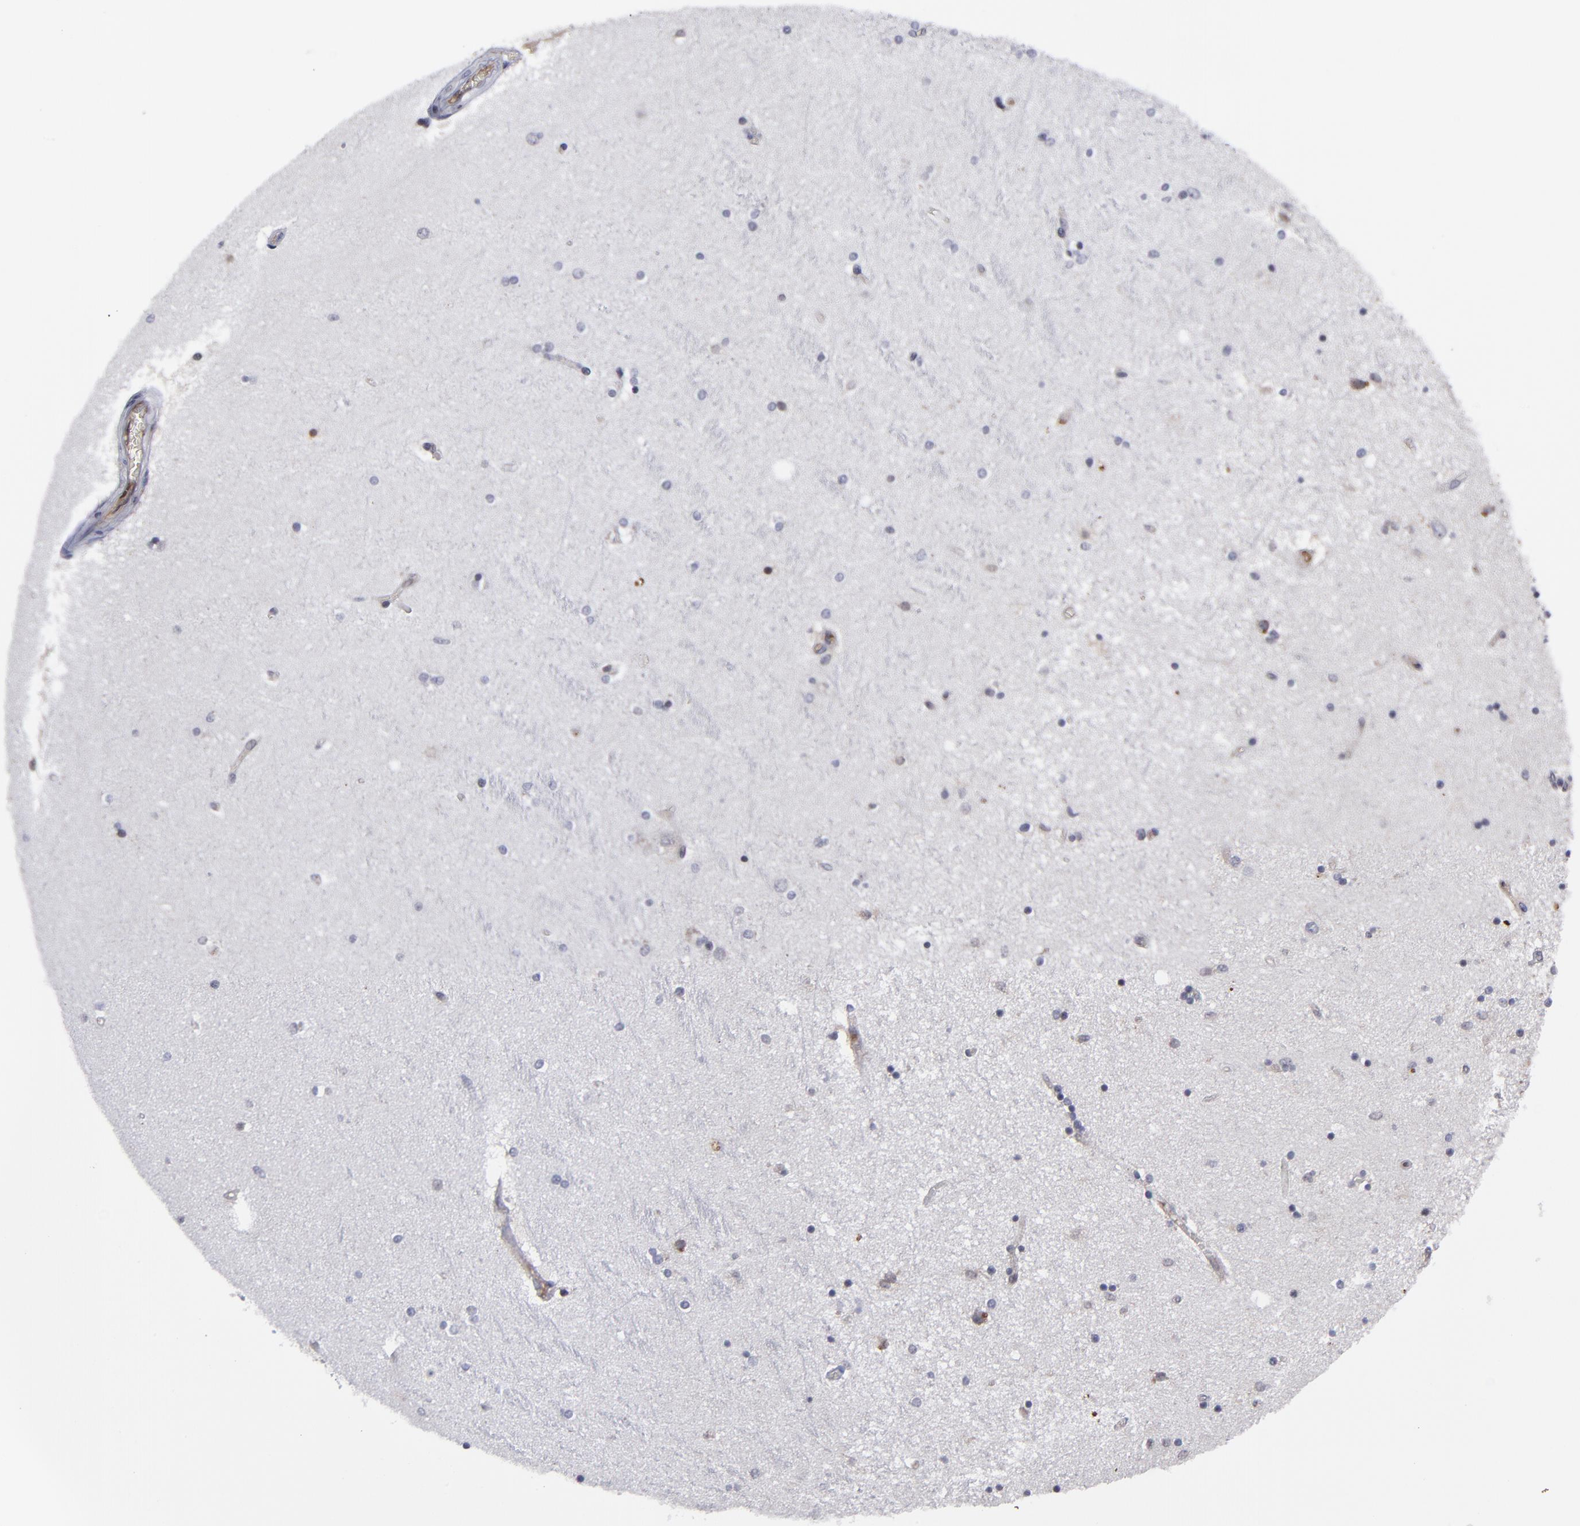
{"staining": {"intensity": "weak", "quantity": "<25%", "location": "cytoplasmic/membranous"}, "tissue": "hippocampus", "cell_type": "Glial cells", "image_type": "normal", "snomed": [{"axis": "morphology", "description": "Normal tissue, NOS"}, {"axis": "topography", "description": "Hippocampus"}], "caption": "The immunohistochemistry (IHC) image has no significant positivity in glial cells of hippocampus.", "gene": "UBE2L6", "patient": {"sex": "female", "age": 54}}